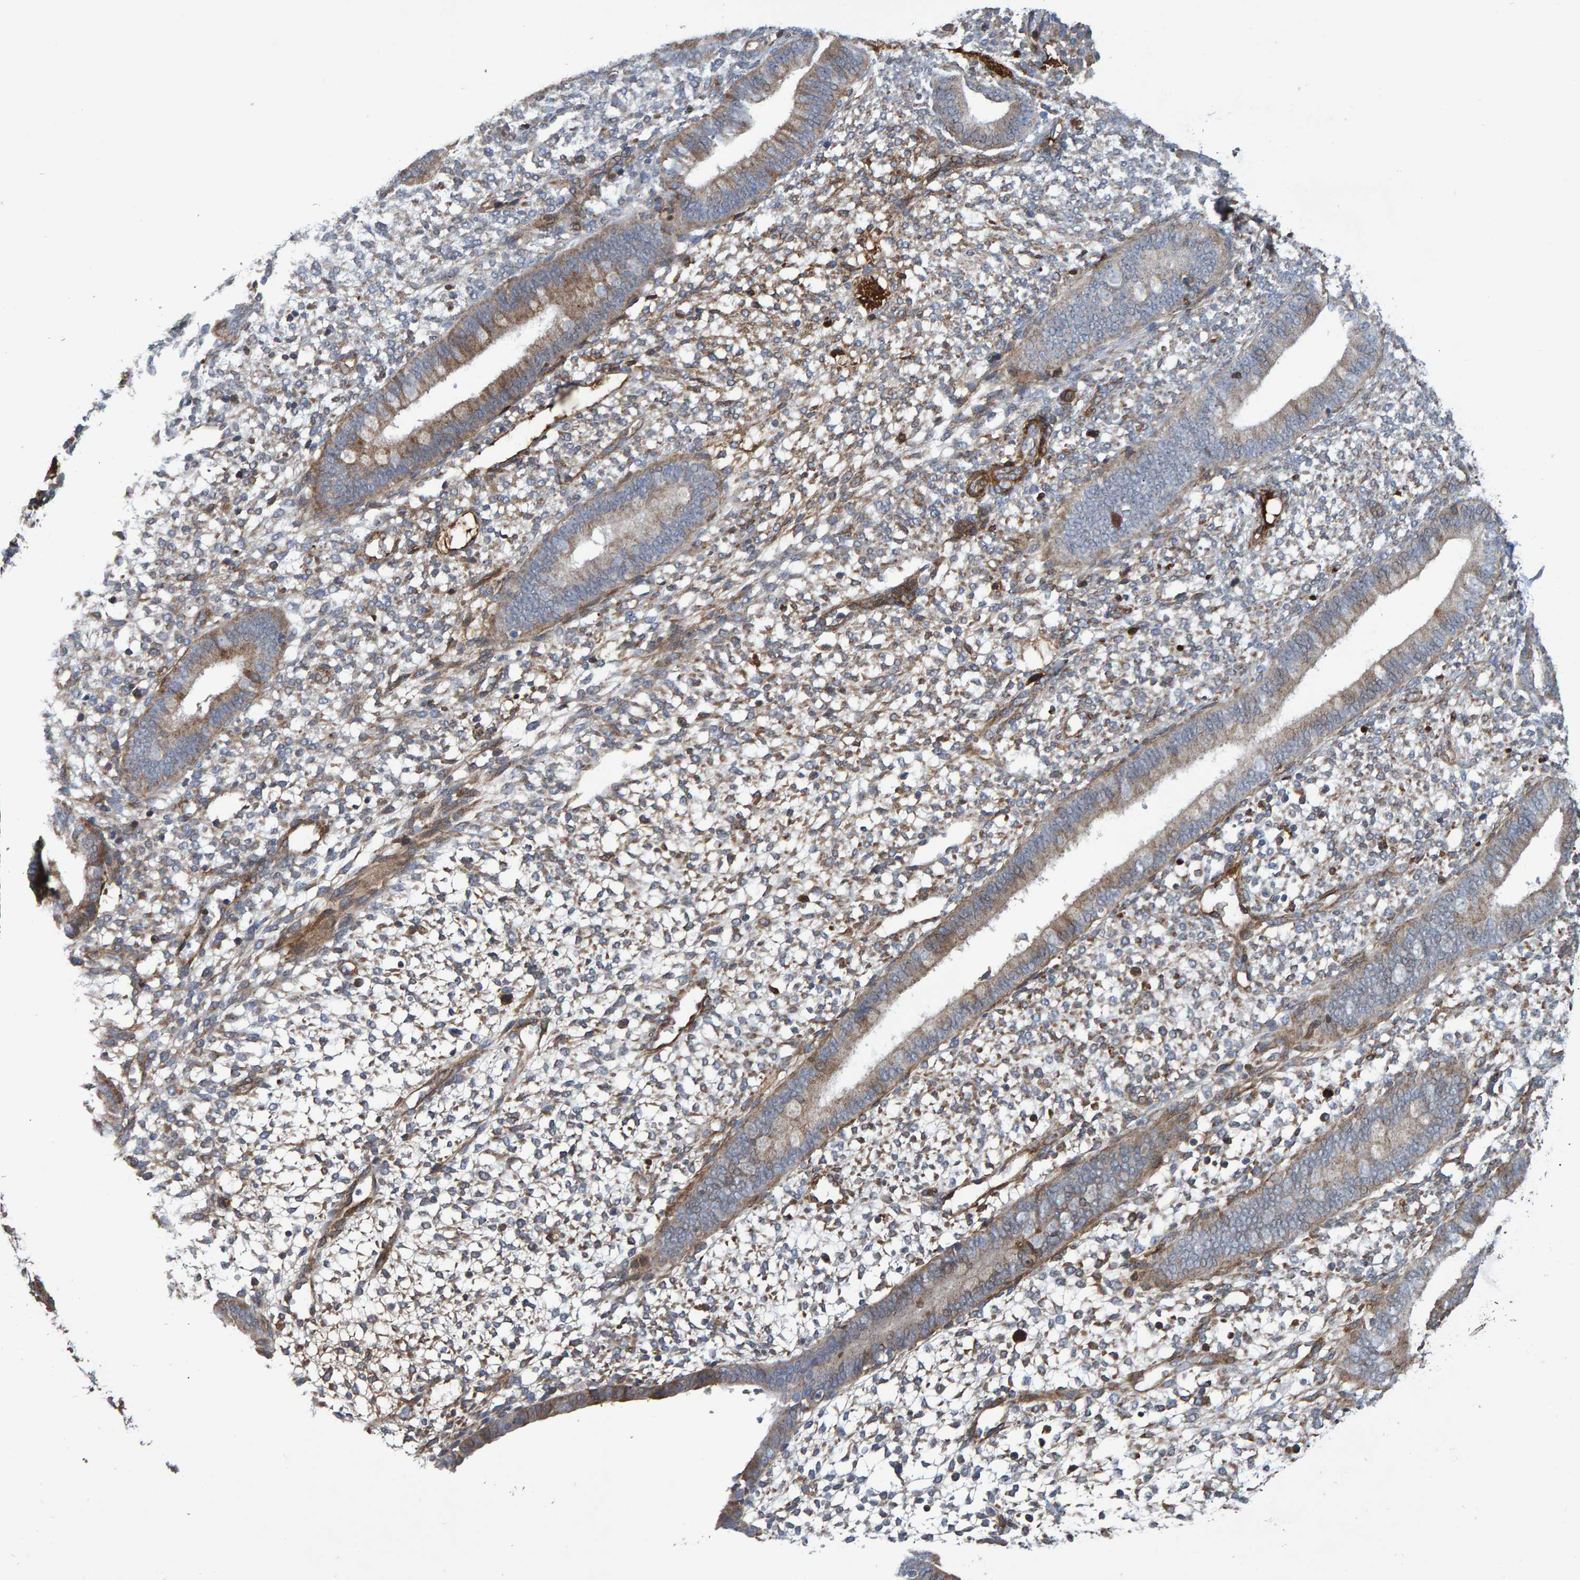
{"staining": {"intensity": "moderate", "quantity": "25%-75%", "location": "cytoplasmic/membranous"}, "tissue": "endometrium", "cell_type": "Cells in endometrial stroma", "image_type": "normal", "snomed": [{"axis": "morphology", "description": "Normal tissue, NOS"}, {"axis": "topography", "description": "Endometrium"}], "caption": "IHC of benign endometrium shows medium levels of moderate cytoplasmic/membranous positivity in approximately 25%-75% of cells in endometrial stroma.", "gene": "SLIT2", "patient": {"sex": "female", "age": 46}}